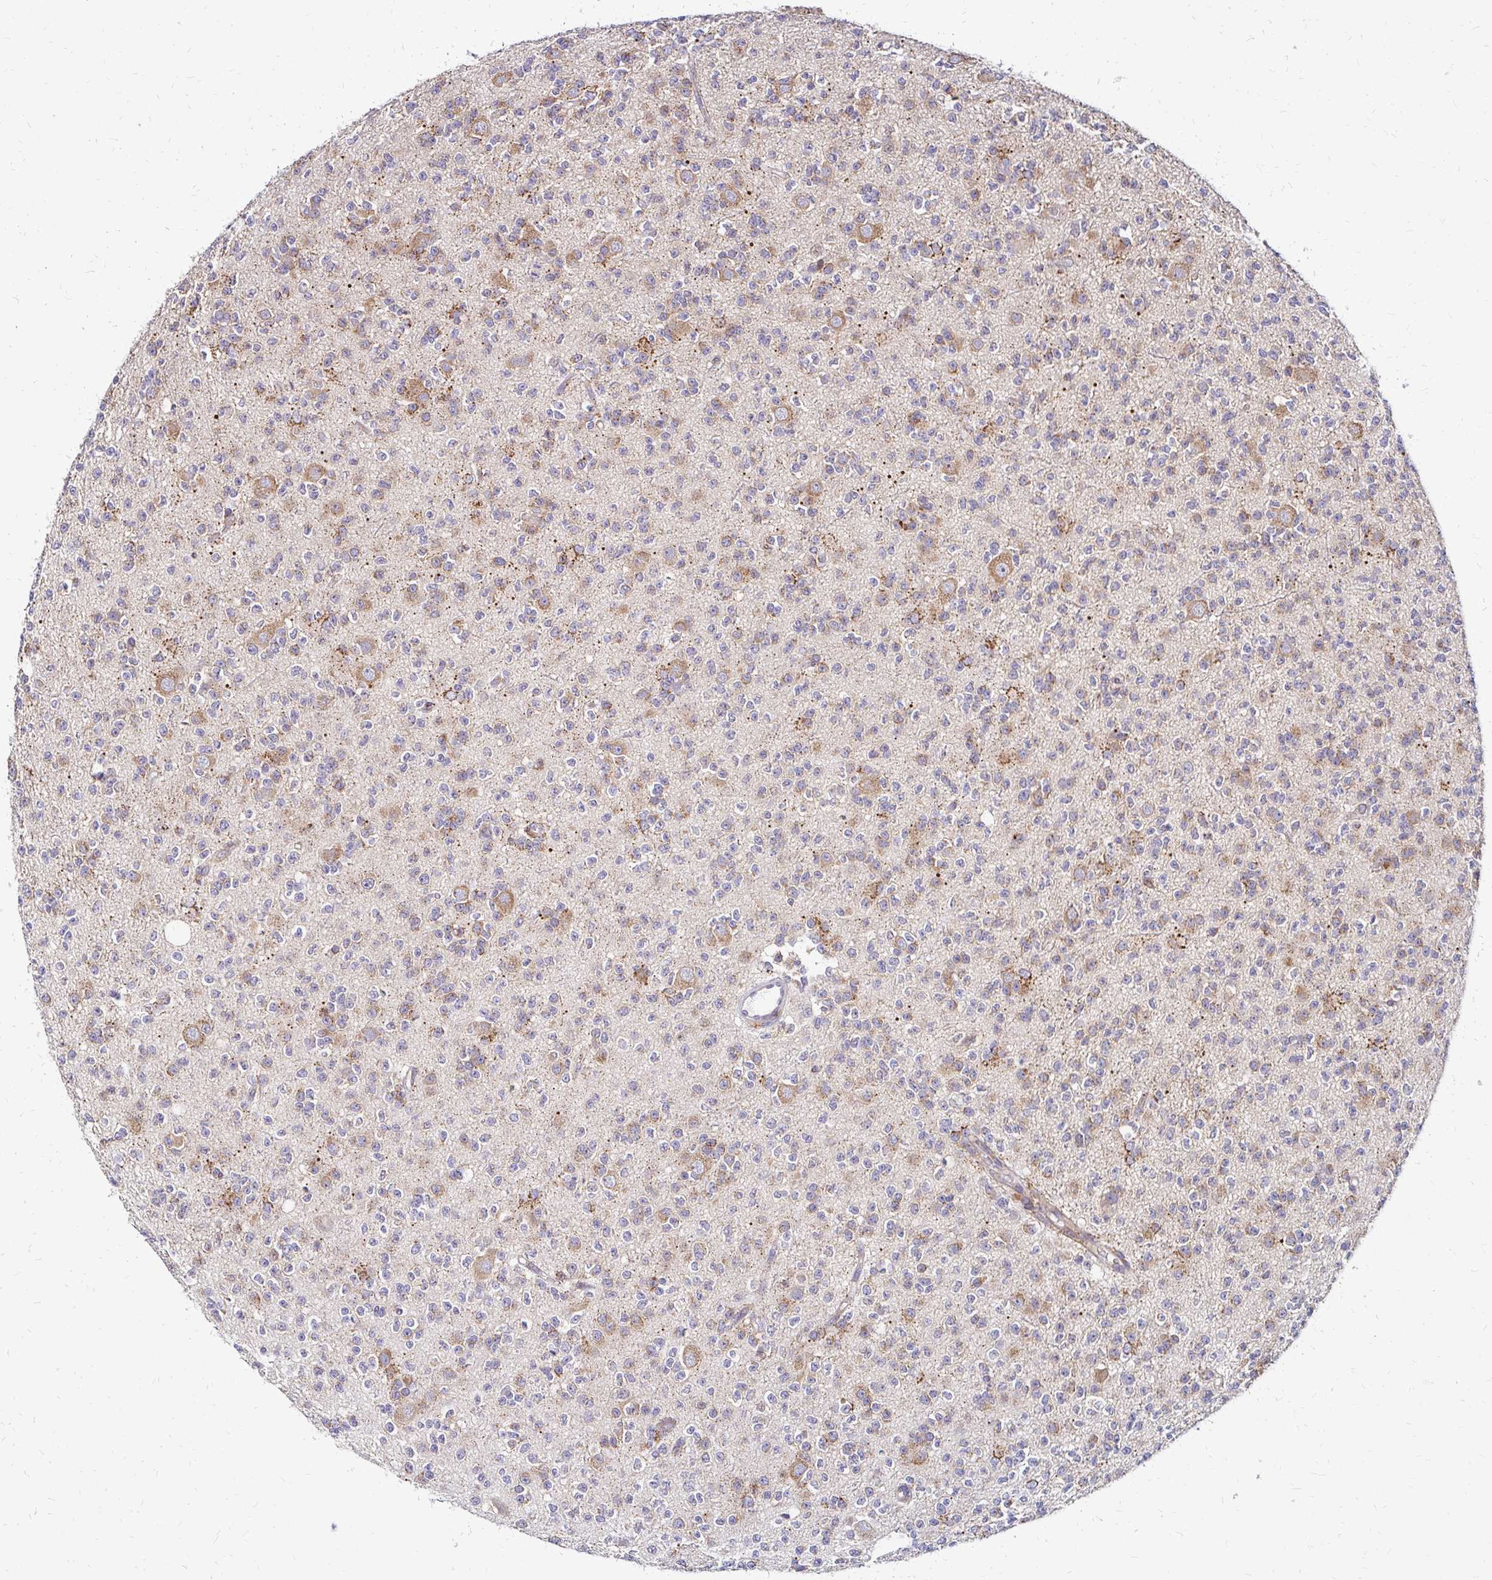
{"staining": {"intensity": "weak", "quantity": "<25%", "location": "cytoplasmic/membranous"}, "tissue": "glioma", "cell_type": "Tumor cells", "image_type": "cancer", "snomed": [{"axis": "morphology", "description": "Glioma, malignant, High grade"}, {"axis": "topography", "description": "Brain"}], "caption": "Human malignant glioma (high-grade) stained for a protein using immunohistochemistry reveals no positivity in tumor cells.", "gene": "IDUA", "patient": {"sex": "male", "age": 36}}